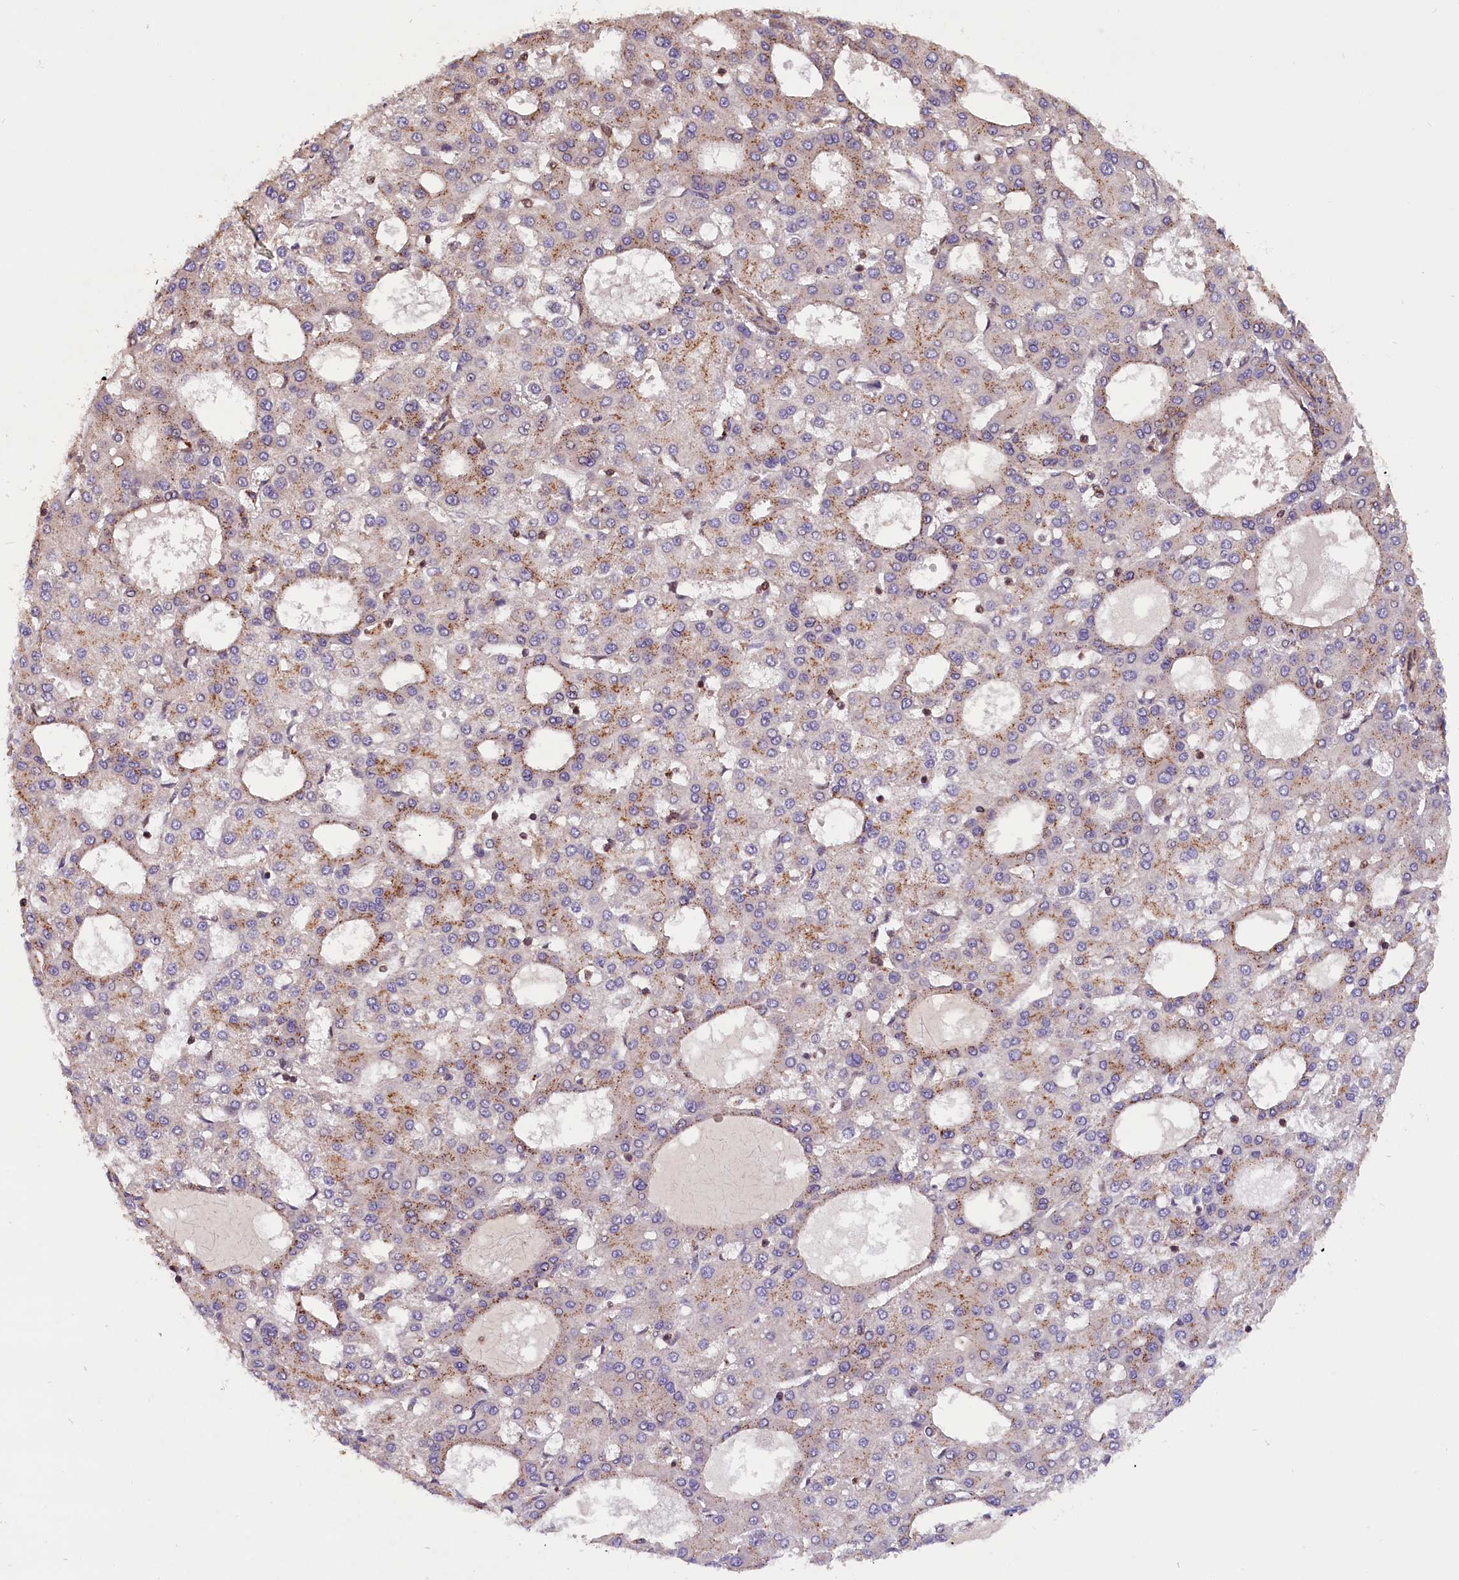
{"staining": {"intensity": "weak", "quantity": "25%-75%", "location": "cytoplasmic/membranous"}, "tissue": "liver cancer", "cell_type": "Tumor cells", "image_type": "cancer", "snomed": [{"axis": "morphology", "description": "Carcinoma, Hepatocellular, NOS"}, {"axis": "topography", "description": "Liver"}], "caption": "Hepatocellular carcinoma (liver) stained with a brown dye exhibits weak cytoplasmic/membranous positive positivity in approximately 25%-75% of tumor cells.", "gene": "IST1", "patient": {"sex": "male", "age": 47}}